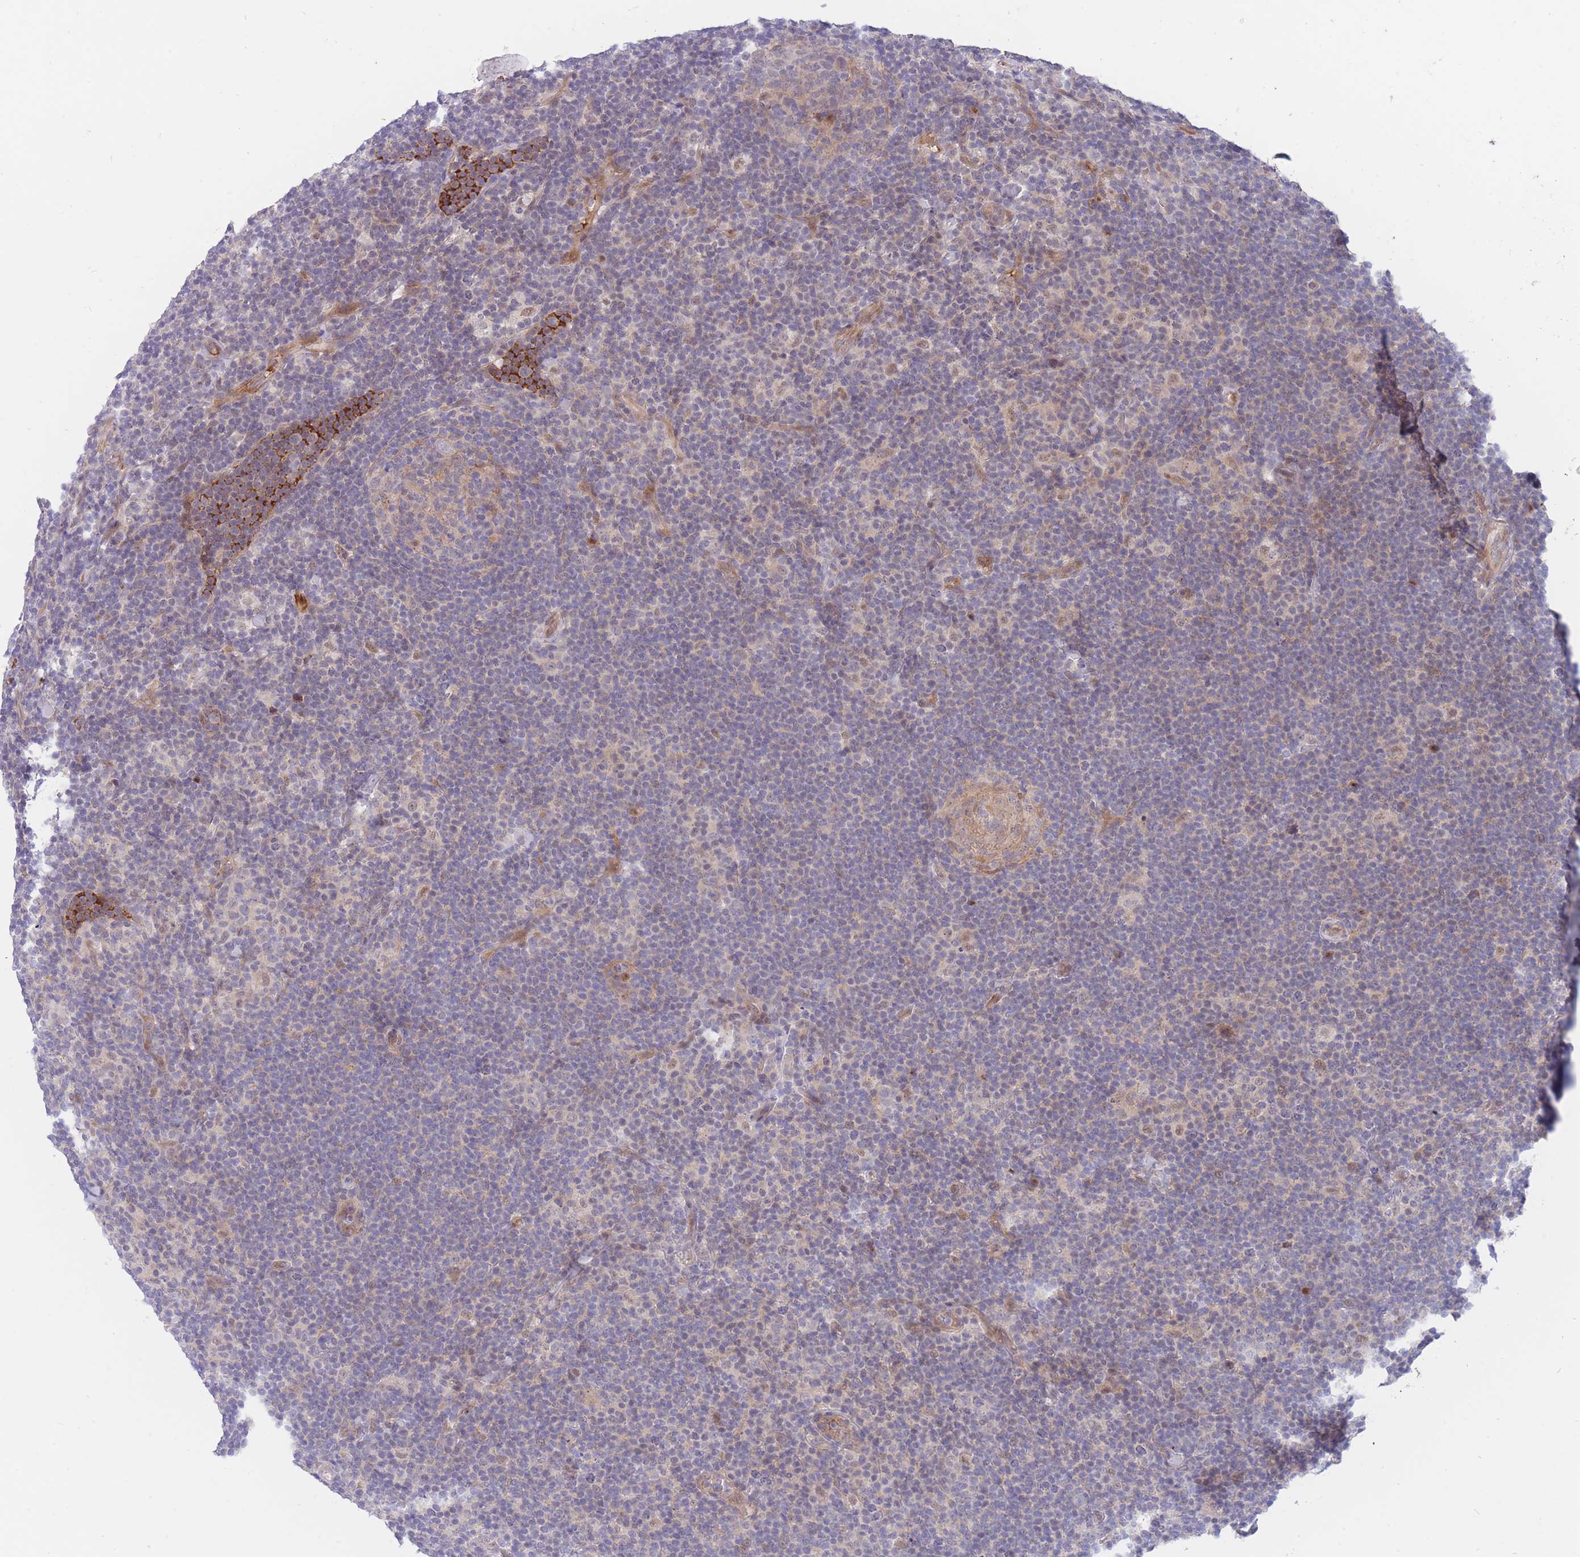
{"staining": {"intensity": "negative", "quantity": "none", "location": "none"}, "tissue": "lymphoma", "cell_type": "Tumor cells", "image_type": "cancer", "snomed": [{"axis": "morphology", "description": "Hodgkin's disease, NOS"}, {"axis": "topography", "description": "Lymph node"}], "caption": "A histopathology image of human lymphoma is negative for staining in tumor cells.", "gene": "APOL4", "patient": {"sex": "female", "age": 57}}